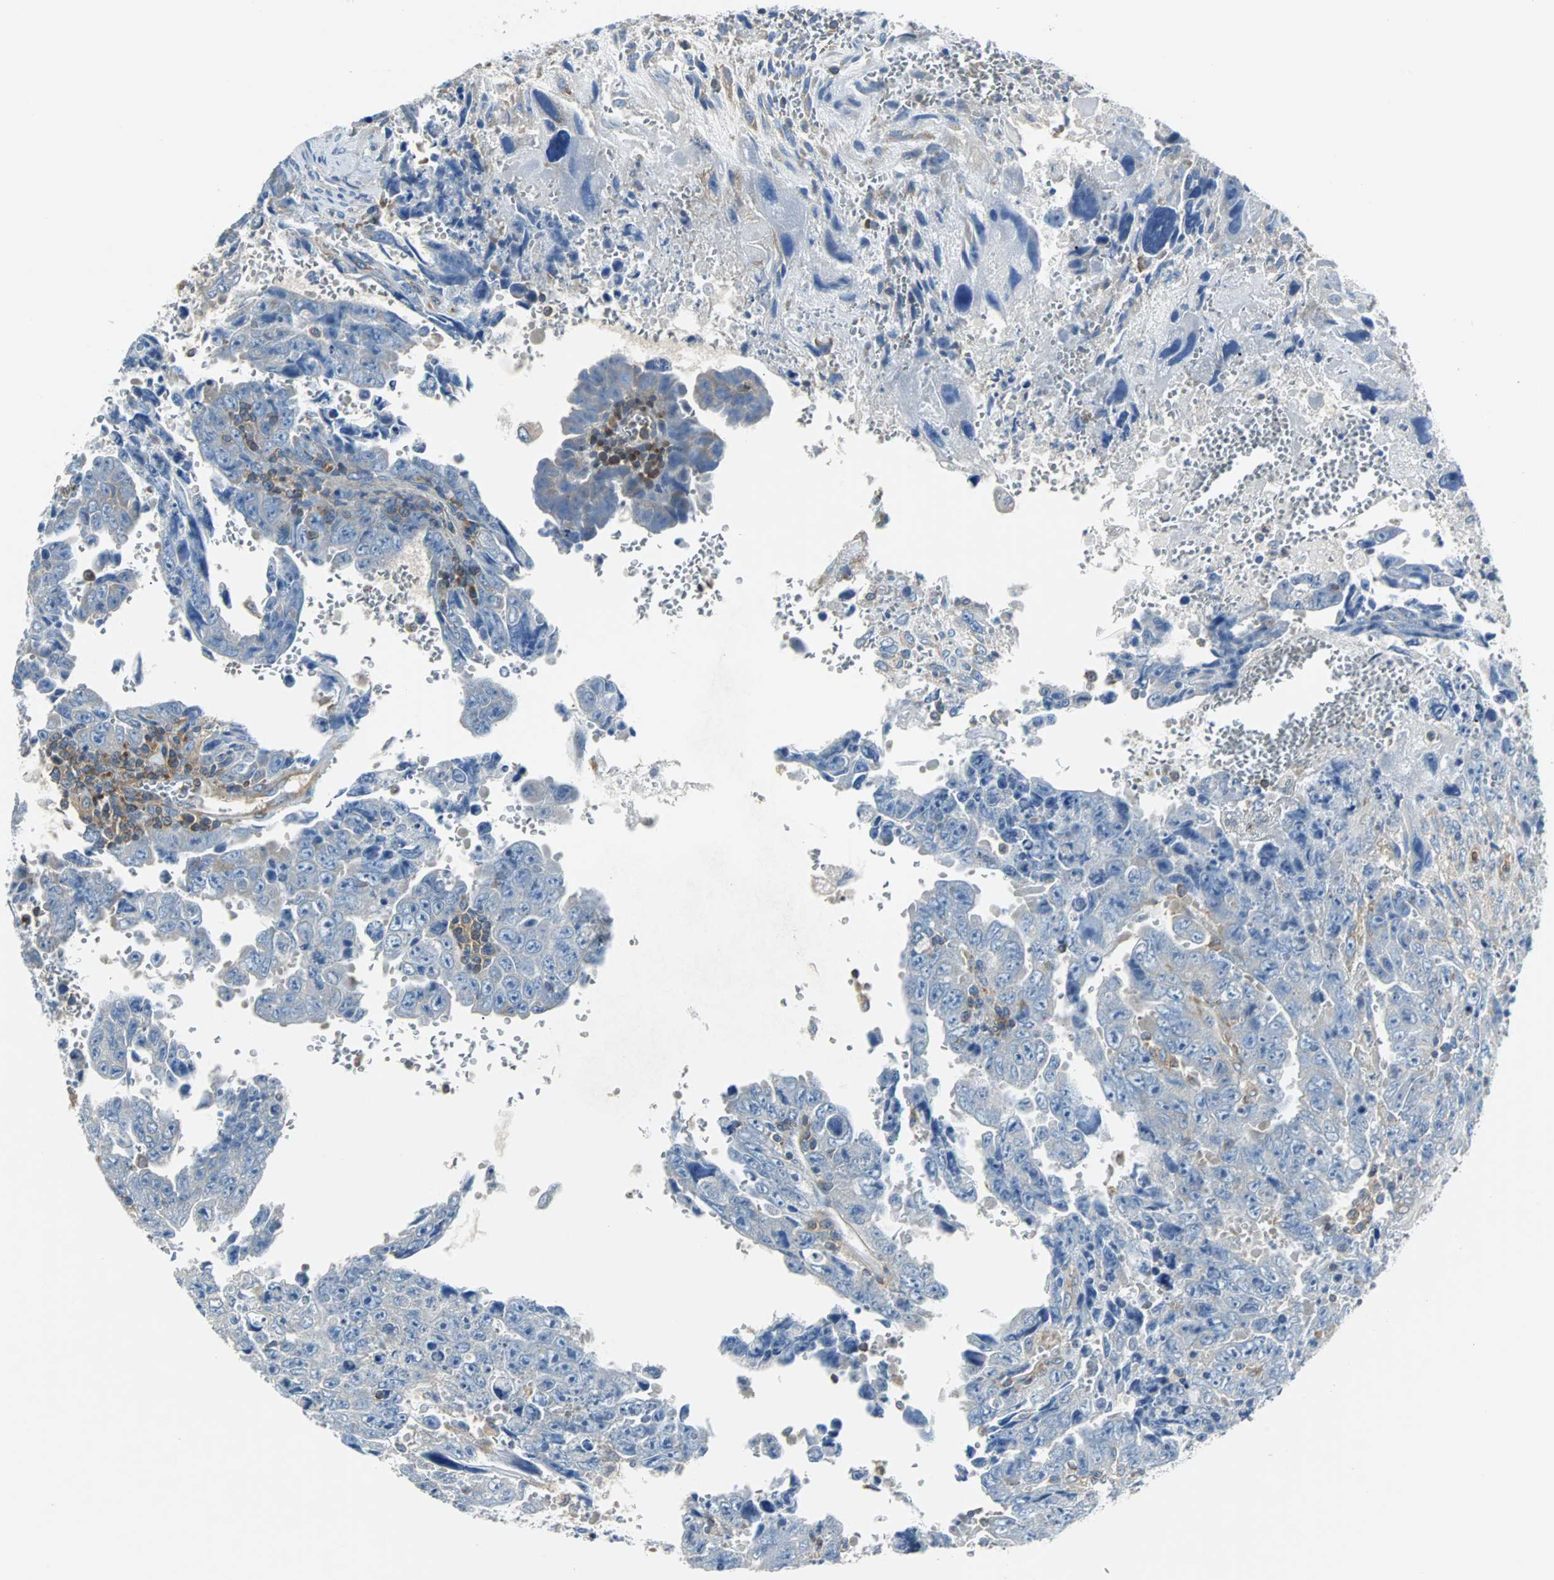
{"staining": {"intensity": "weak", "quantity": "<25%", "location": "cytoplasmic/membranous"}, "tissue": "testis cancer", "cell_type": "Tumor cells", "image_type": "cancer", "snomed": [{"axis": "morphology", "description": "Carcinoma, Embryonal, NOS"}, {"axis": "topography", "description": "Testis"}], "caption": "Testis cancer (embryonal carcinoma) stained for a protein using immunohistochemistry (IHC) reveals no expression tumor cells.", "gene": "TSC22D4", "patient": {"sex": "male", "age": 28}}